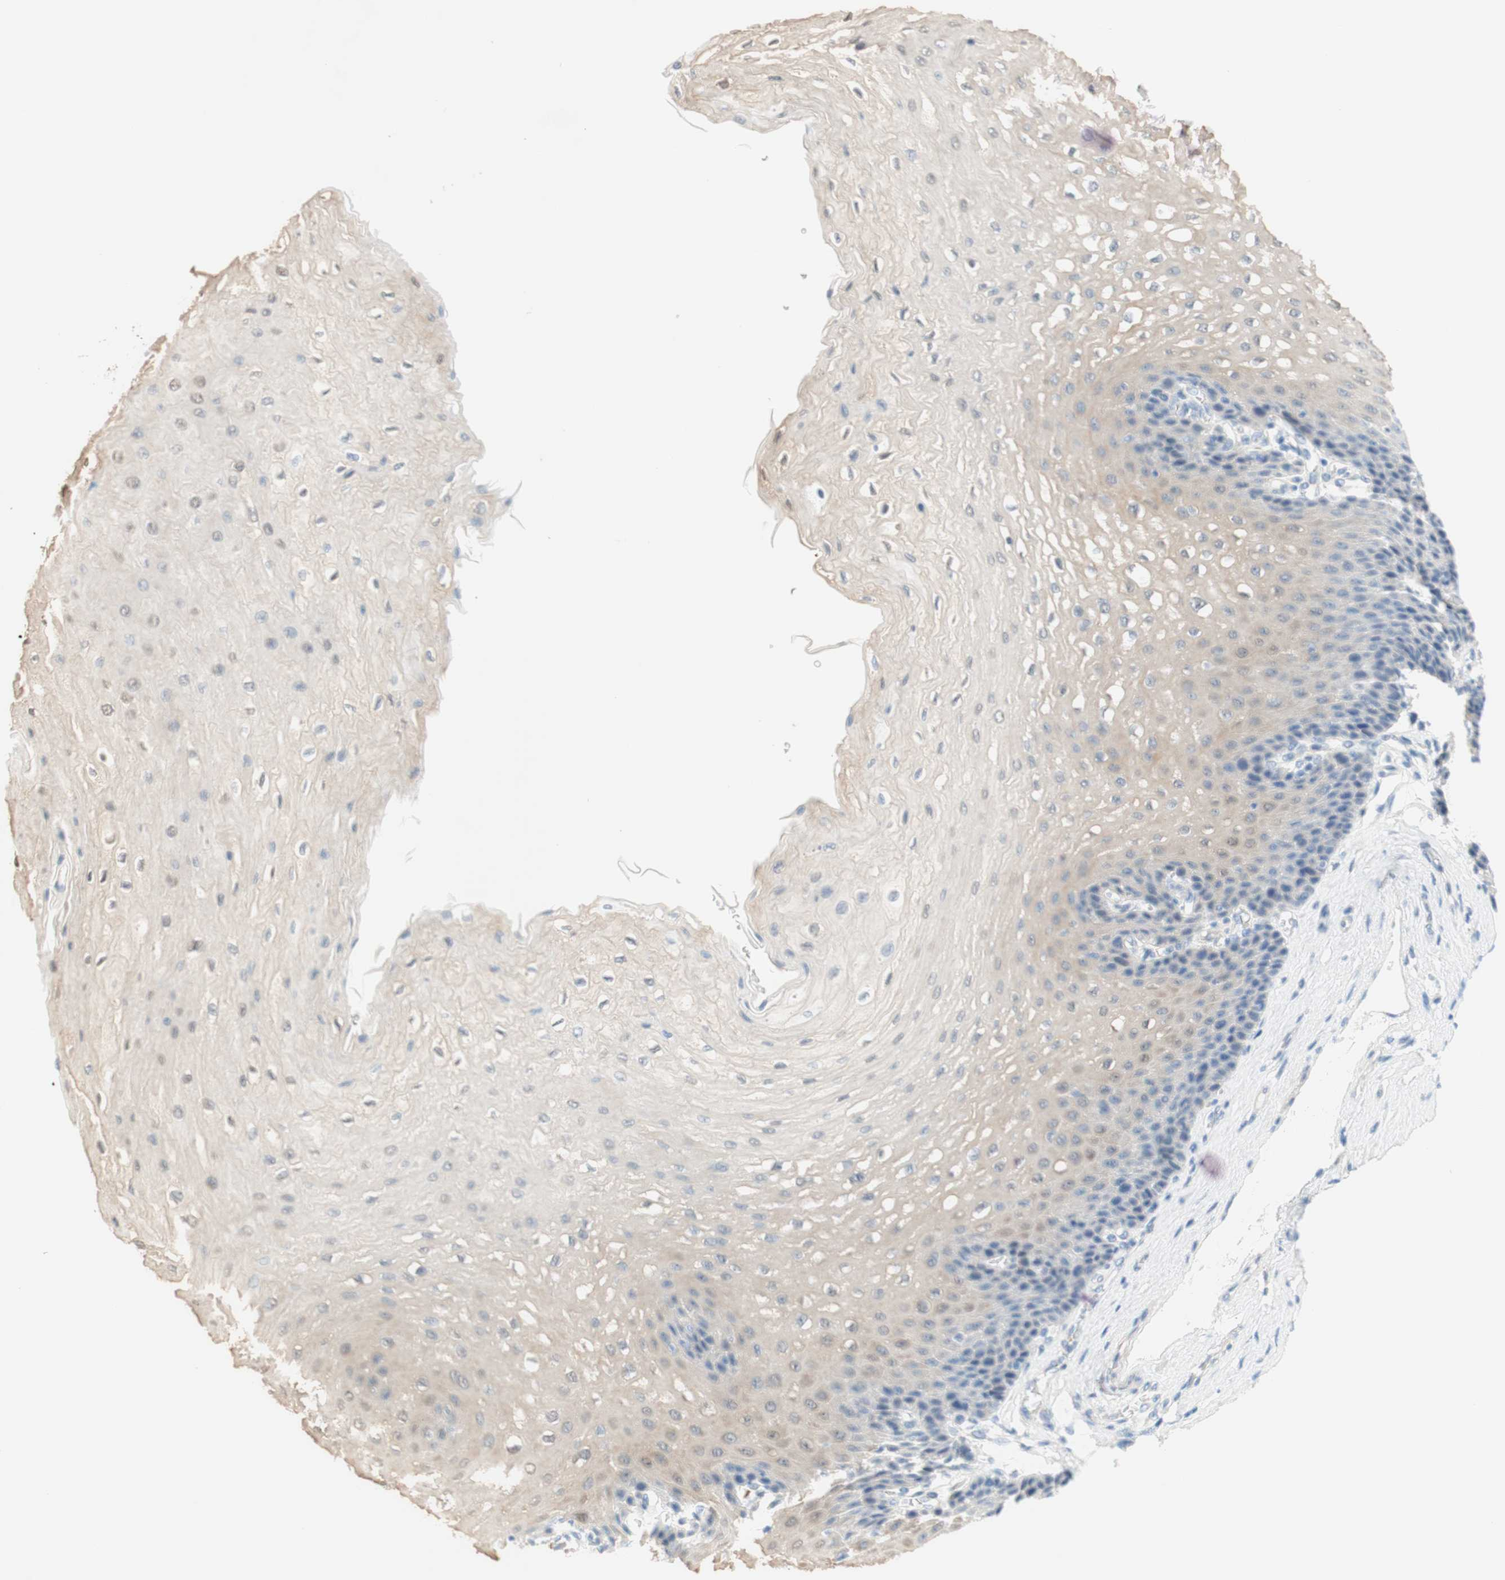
{"staining": {"intensity": "weak", "quantity": ">75%", "location": "cytoplasmic/membranous,nuclear"}, "tissue": "esophagus", "cell_type": "Squamous epithelial cells", "image_type": "normal", "snomed": [{"axis": "morphology", "description": "Normal tissue, NOS"}, {"axis": "topography", "description": "Esophagus"}], "caption": "Esophagus stained with a brown dye demonstrates weak cytoplasmic/membranous,nuclear positive expression in approximately >75% of squamous epithelial cells.", "gene": "ENTREP2", "patient": {"sex": "female", "age": 72}}